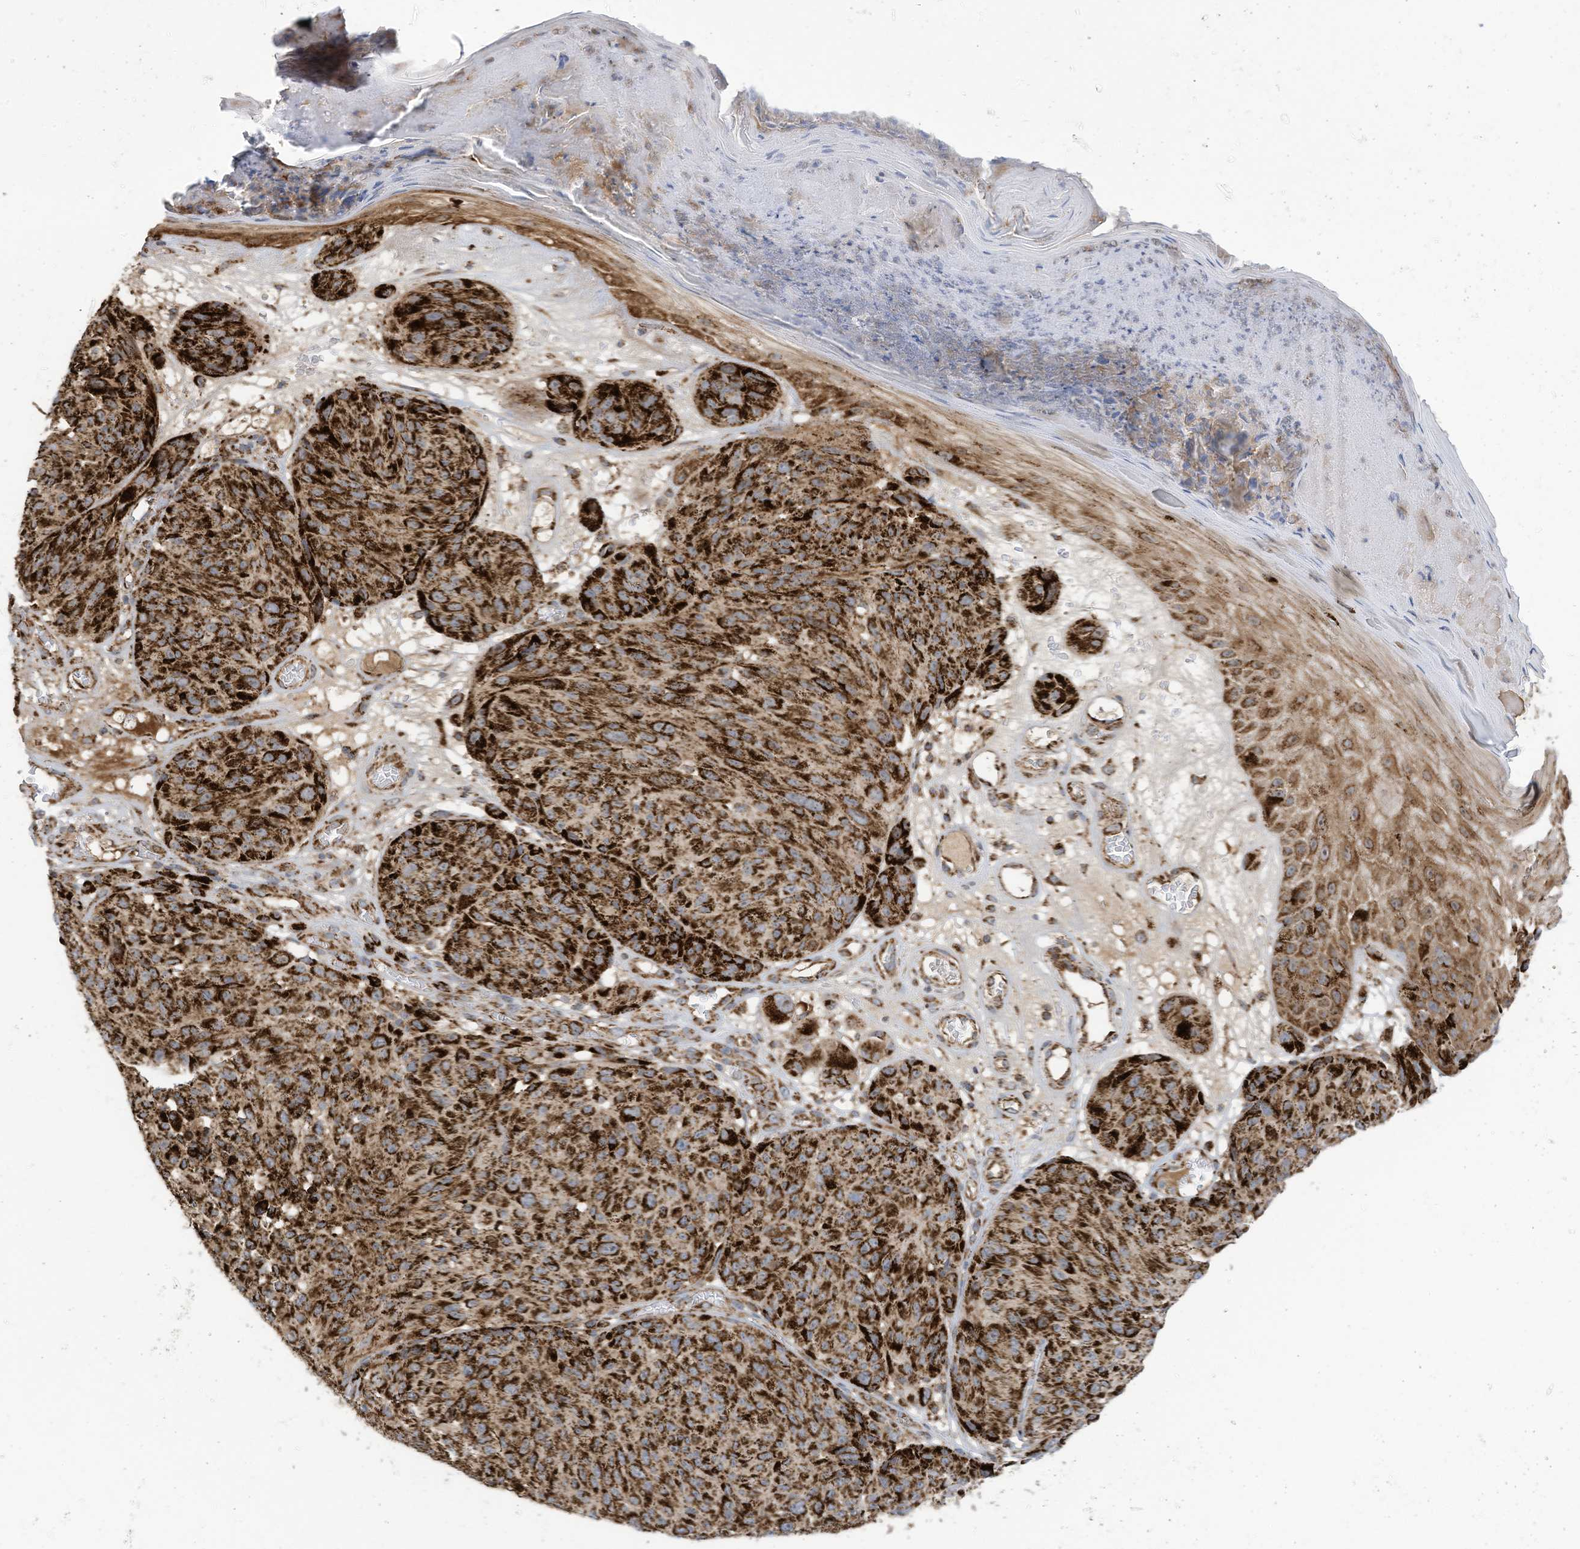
{"staining": {"intensity": "strong", "quantity": ">75%", "location": "cytoplasmic/membranous"}, "tissue": "melanoma", "cell_type": "Tumor cells", "image_type": "cancer", "snomed": [{"axis": "morphology", "description": "Malignant melanoma, NOS"}, {"axis": "topography", "description": "Skin"}], "caption": "DAB (3,3'-diaminobenzidine) immunohistochemical staining of human malignant melanoma demonstrates strong cytoplasmic/membranous protein expression in about >75% of tumor cells.", "gene": "COX10", "patient": {"sex": "male", "age": 83}}